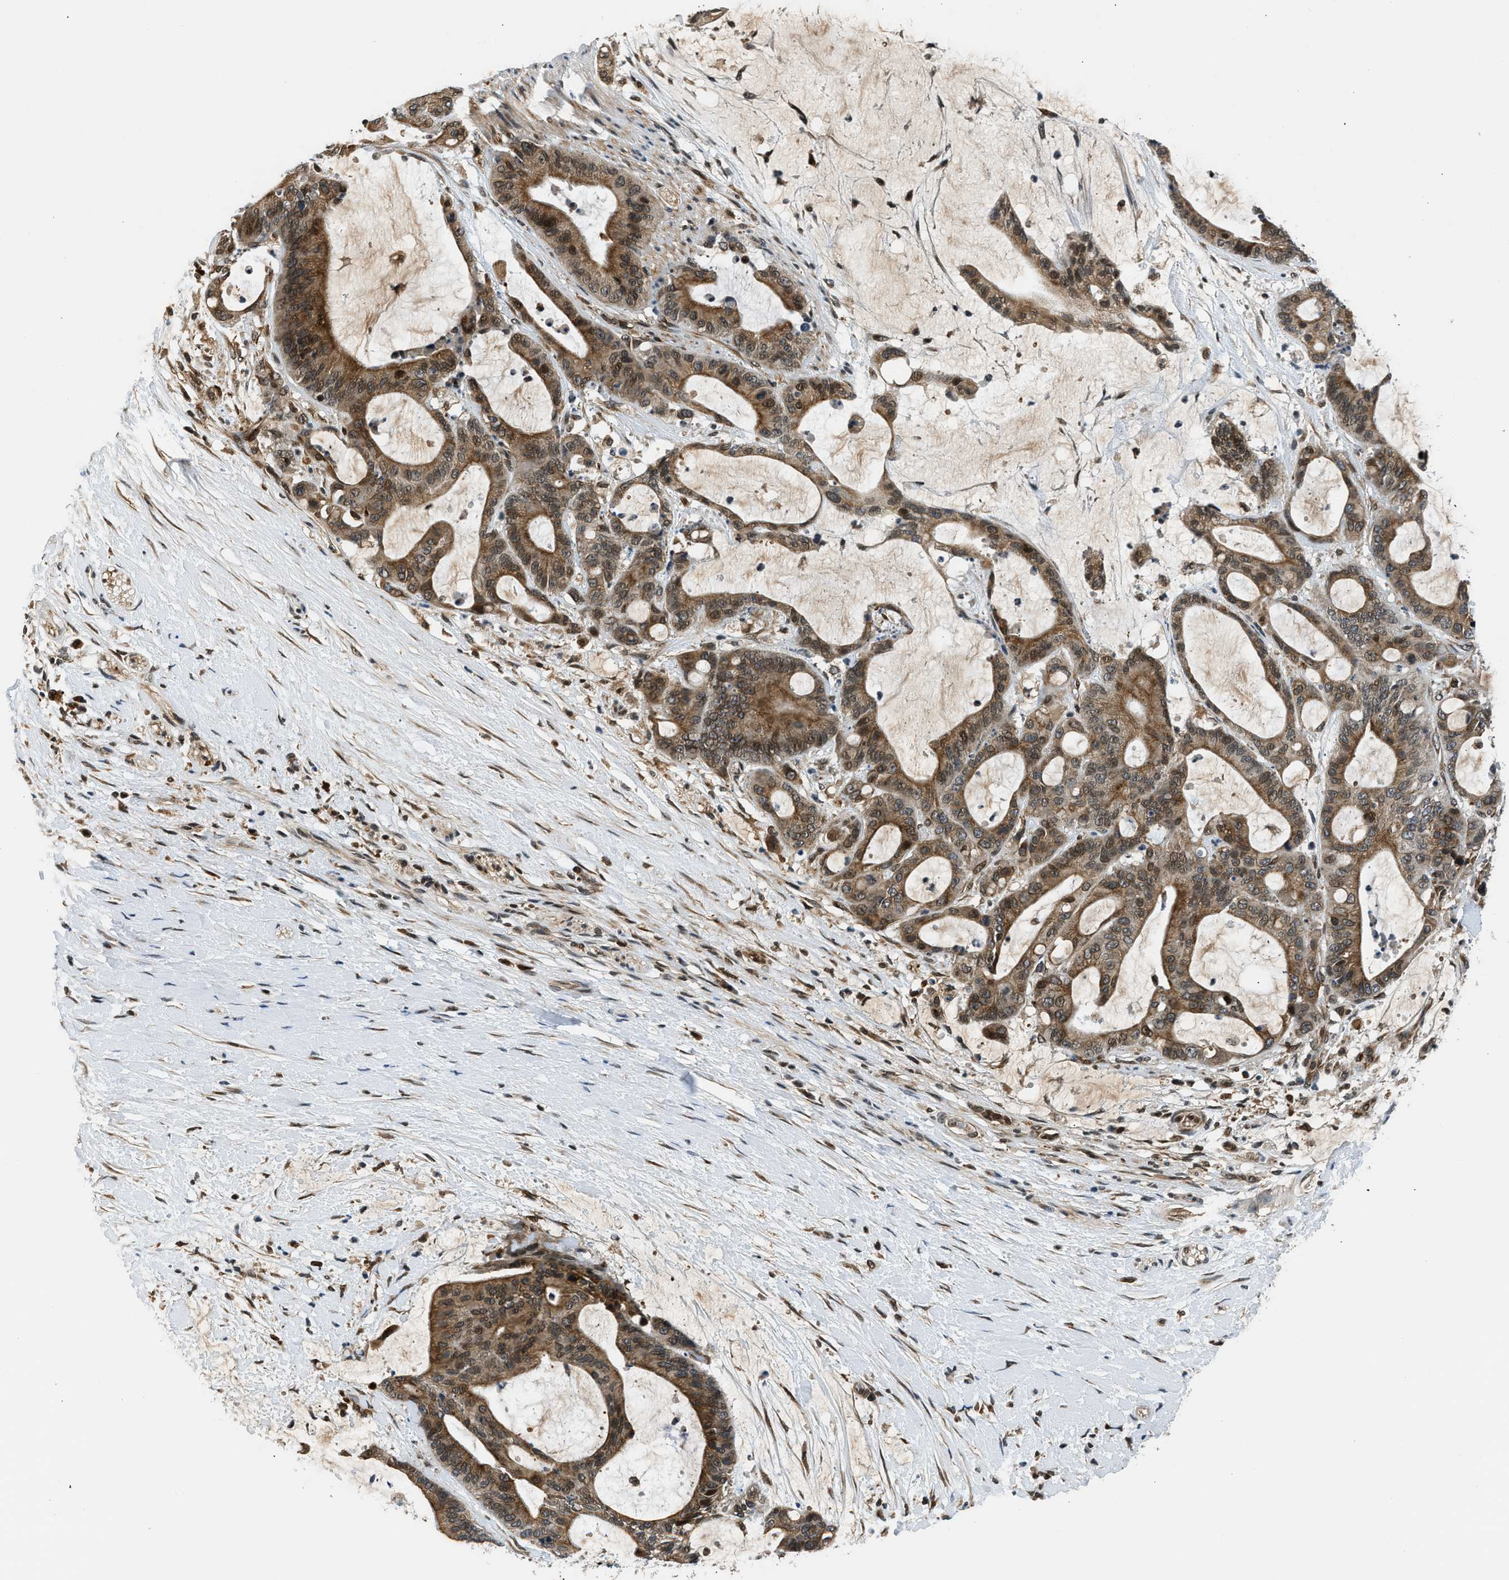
{"staining": {"intensity": "strong", "quantity": ">75%", "location": "cytoplasmic/membranous"}, "tissue": "liver cancer", "cell_type": "Tumor cells", "image_type": "cancer", "snomed": [{"axis": "morphology", "description": "Cholangiocarcinoma"}, {"axis": "topography", "description": "Liver"}], "caption": "This photomicrograph displays IHC staining of cholangiocarcinoma (liver), with high strong cytoplasmic/membranous staining in approximately >75% of tumor cells.", "gene": "RETREG3", "patient": {"sex": "female", "age": 73}}